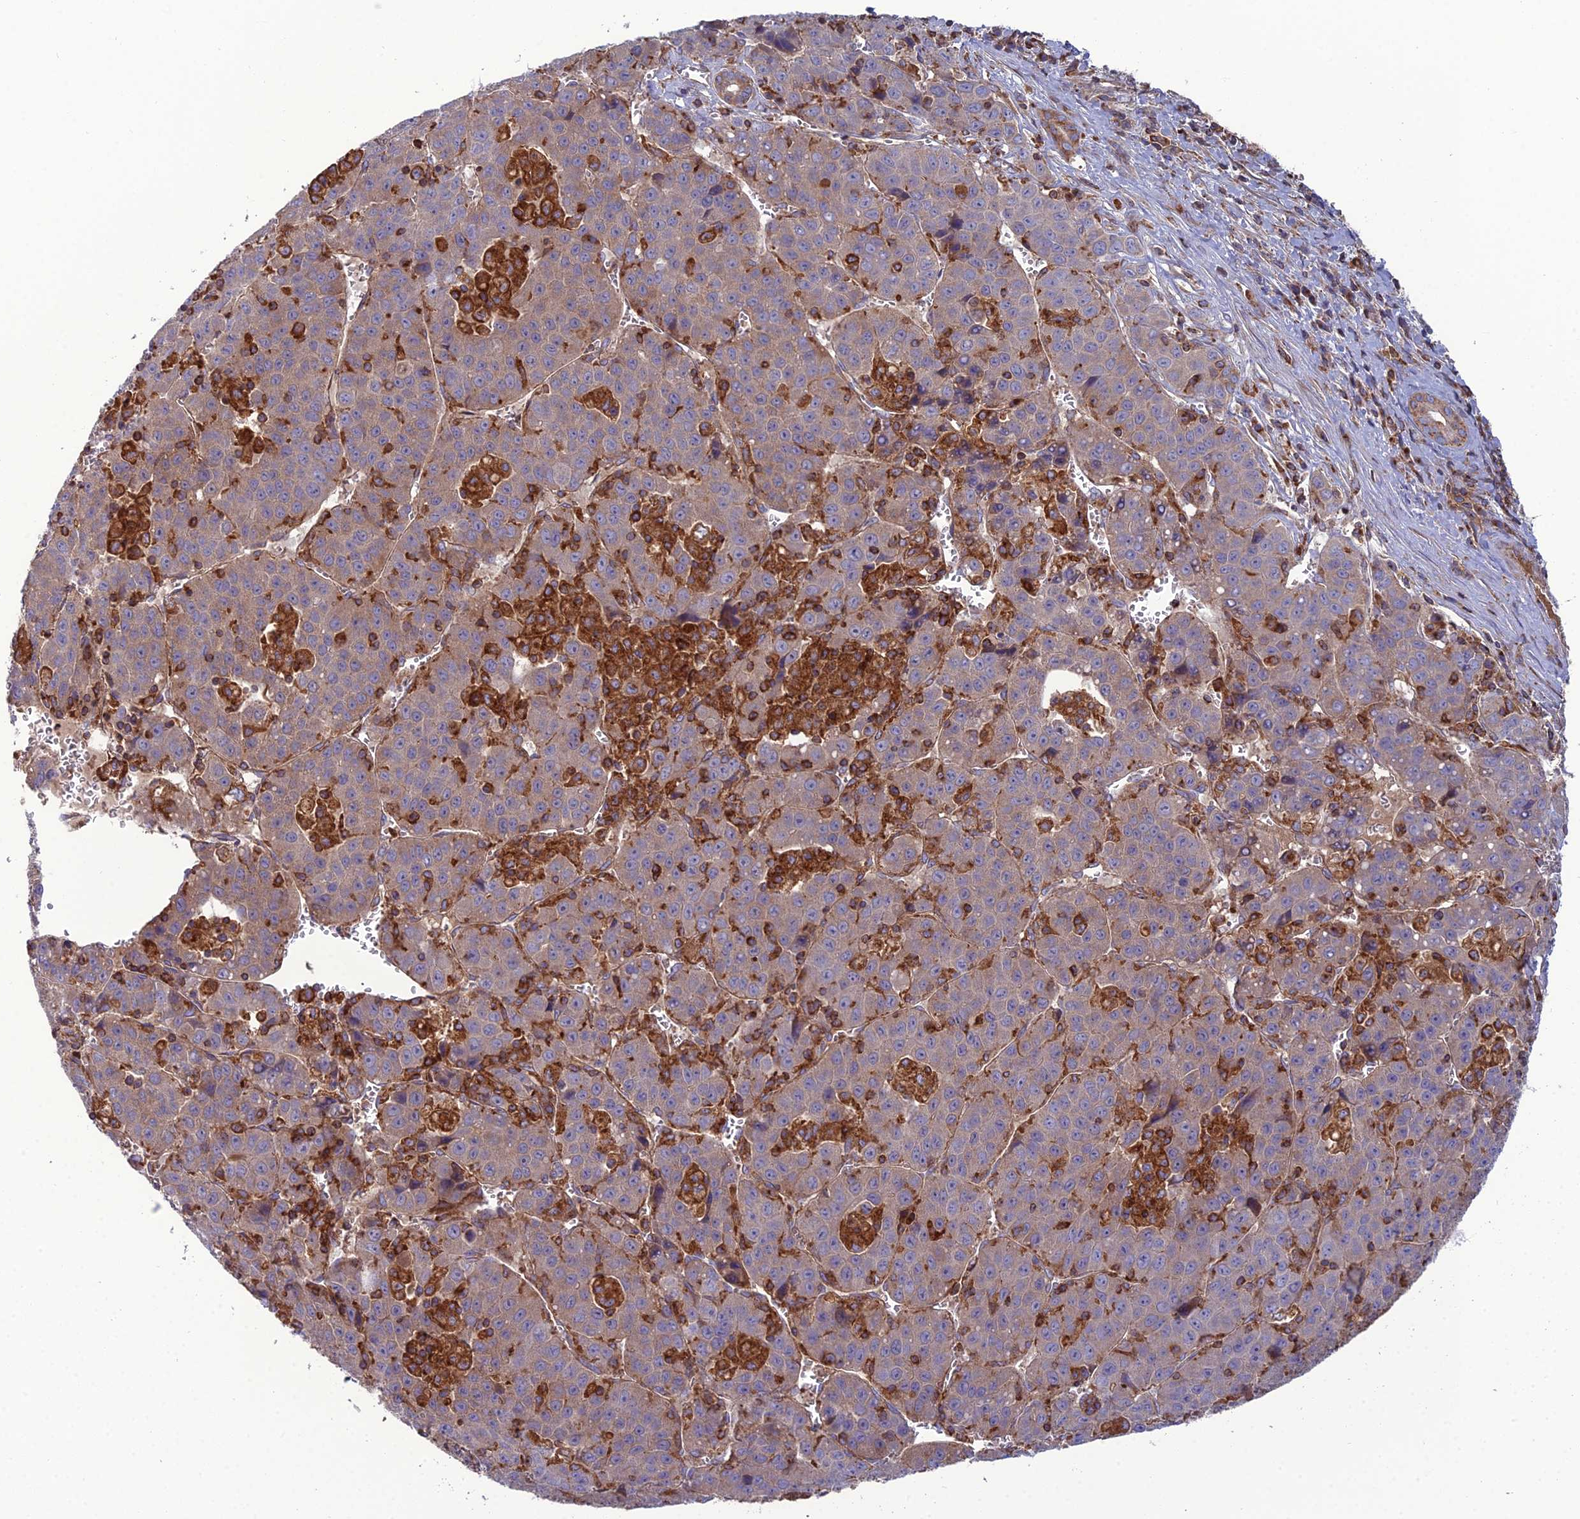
{"staining": {"intensity": "weak", "quantity": ">75%", "location": "cytoplasmic/membranous"}, "tissue": "liver cancer", "cell_type": "Tumor cells", "image_type": "cancer", "snomed": [{"axis": "morphology", "description": "Carcinoma, Hepatocellular, NOS"}, {"axis": "topography", "description": "Liver"}], "caption": "Tumor cells display low levels of weak cytoplasmic/membranous positivity in approximately >75% of cells in human liver hepatocellular carcinoma. (Stains: DAB in brown, nuclei in blue, Microscopy: brightfield microscopy at high magnification).", "gene": "LNPEP", "patient": {"sex": "female", "age": 53}}